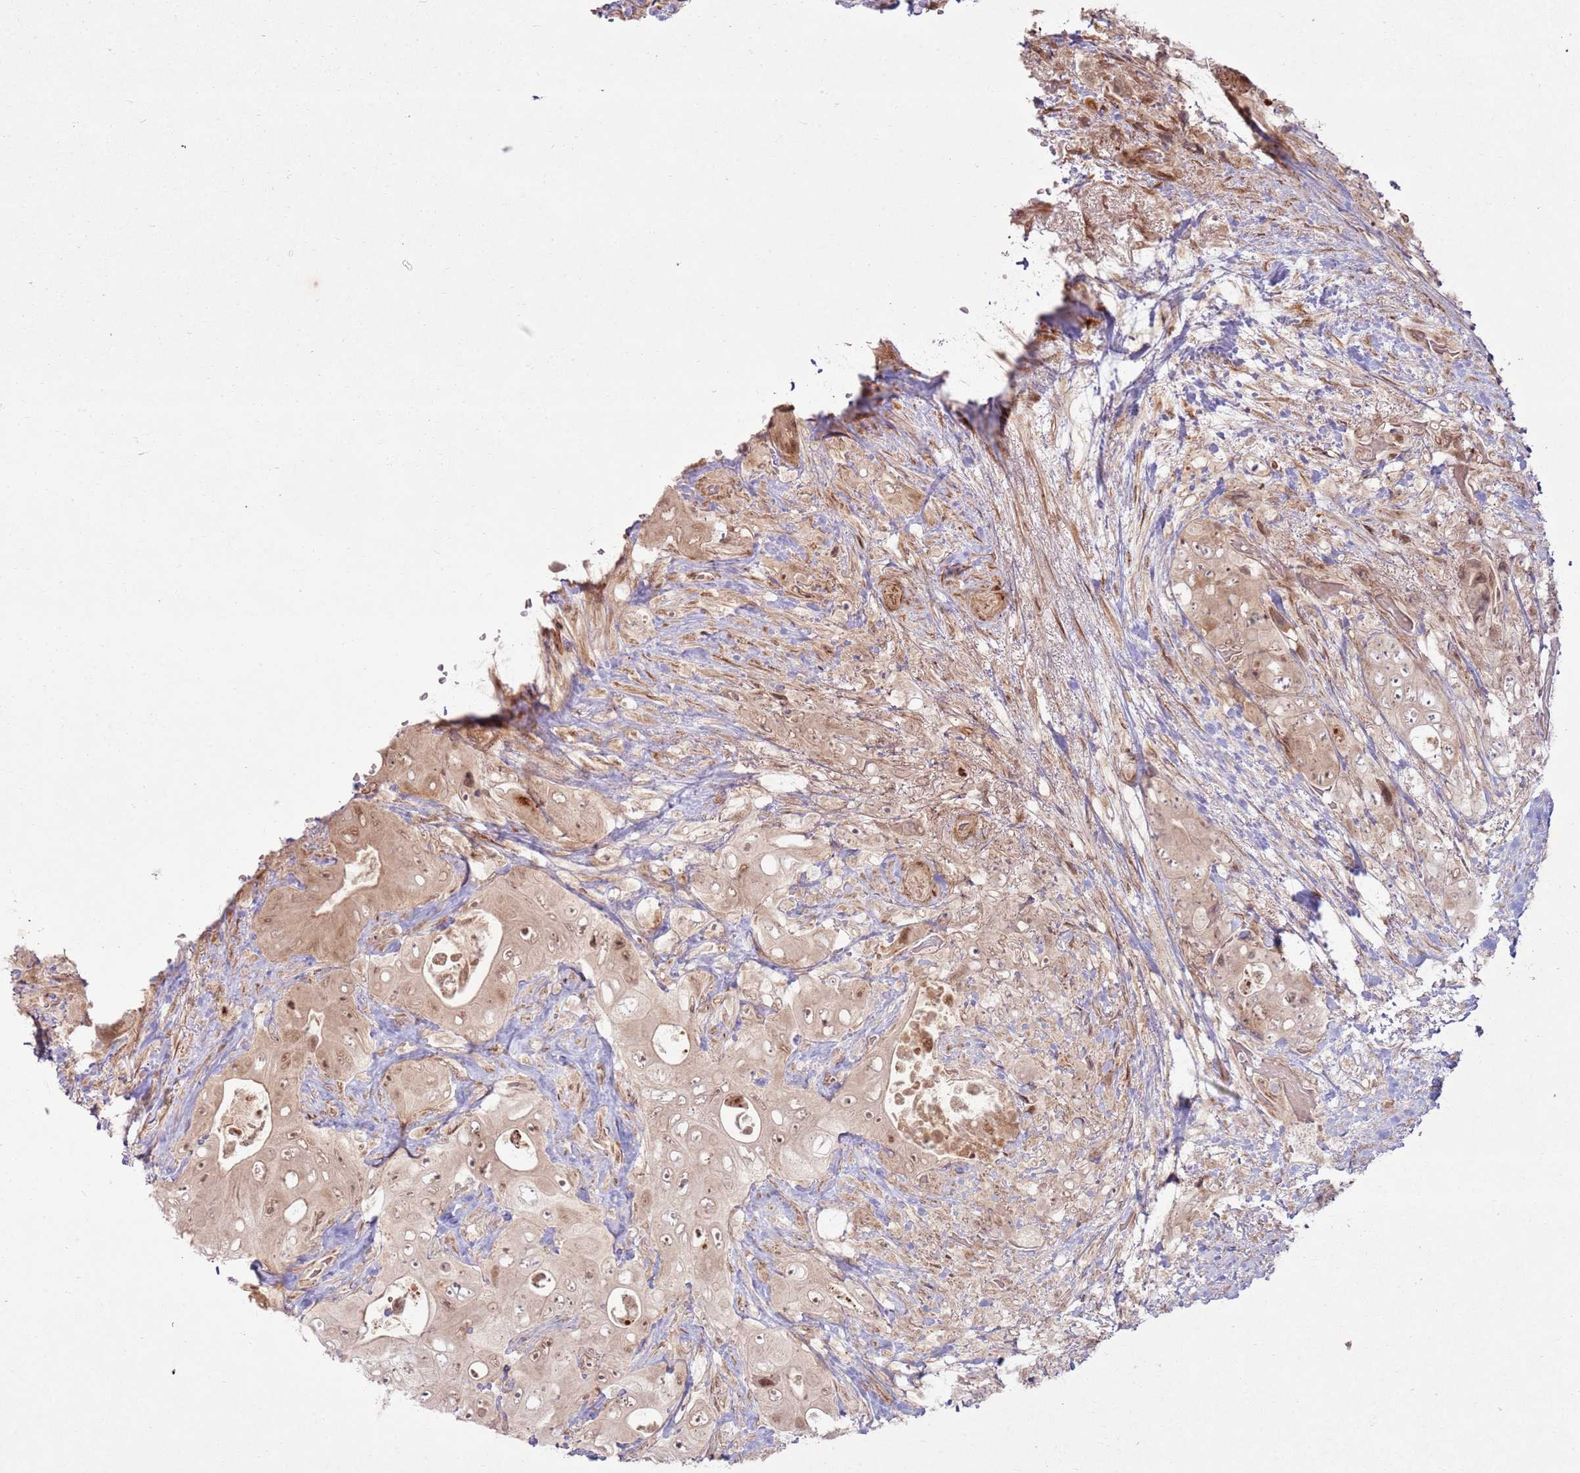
{"staining": {"intensity": "weak", "quantity": ">75%", "location": "cytoplasmic/membranous,nuclear"}, "tissue": "colorectal cancer", "cell_type": "Tumor cells", "image_type": "cancer", "snomed": [{"axis": "morphology", "description": "Adenocarcinoma, NOS"}, {"axis": "topography", "description": "Colon"}], "caption": "Immunohistochemical staining of human colorectal cancer exhibits low levels of weak cytoplasmic/membranous and nuclear expression in approximately >75% of tumor cells.", "gene": "KLHL36", "patient": {"sex": "female", "age": 46}}